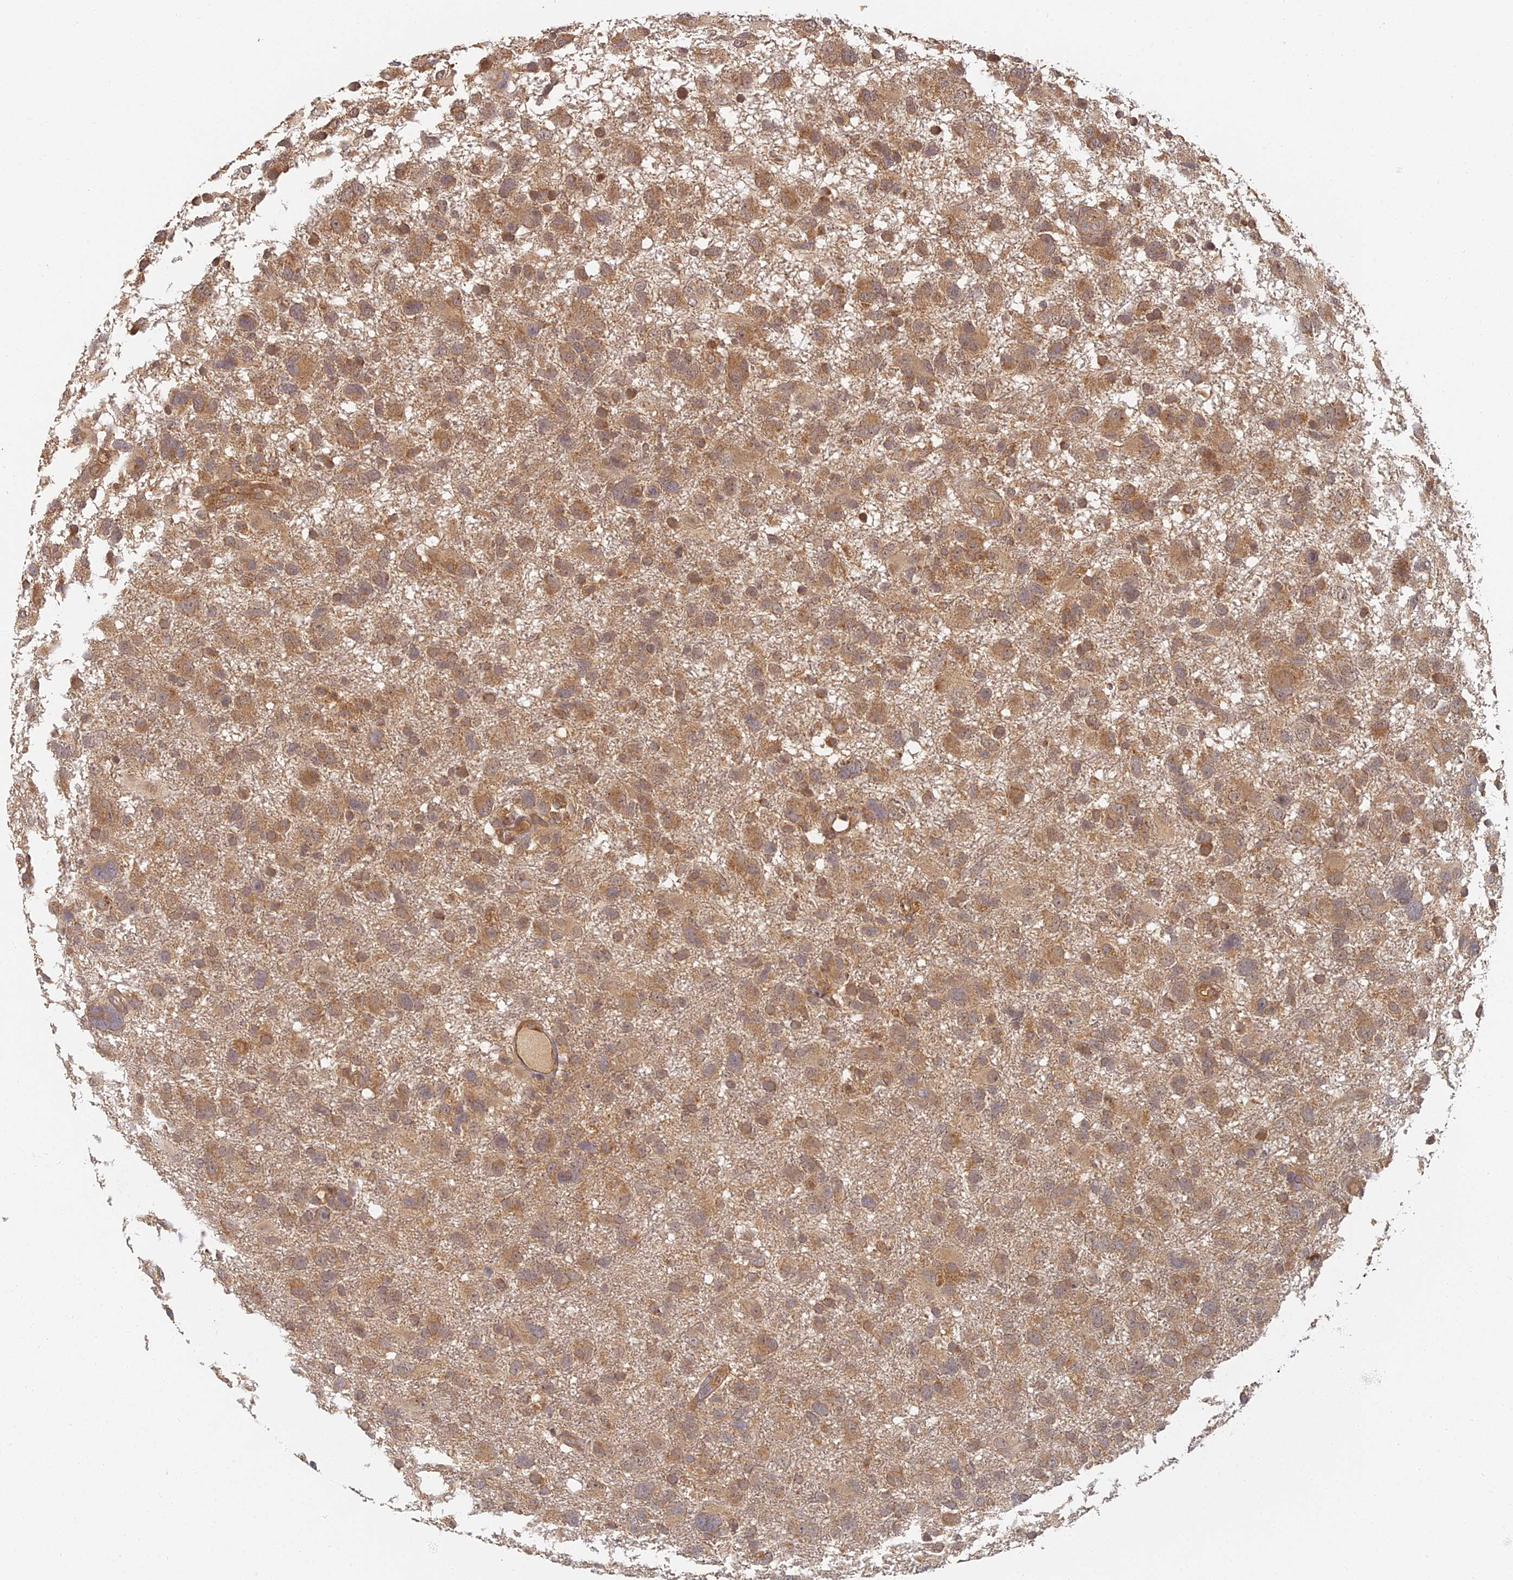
{"staining": {"intensity": "moderate", "quantity": ">75%", "location": "cytoplasmic/membranous"}, "tissue": "glioma", "cell_type": "Tumor cells", "image_type": "cancer", "snomed": [{"axis": "morphology", "description": "Glioma, malignant, High grade"}, {"axis": "topography", "description": "Brain"}], "caption": "DAB immunohistochemical staining of human glioma demonstrates moderate cytoplasmic/membranous protein expression in approximately >75% of tumor cells.", "gene": "INO80D", "patient": {"sex": "male", "age": 61}}